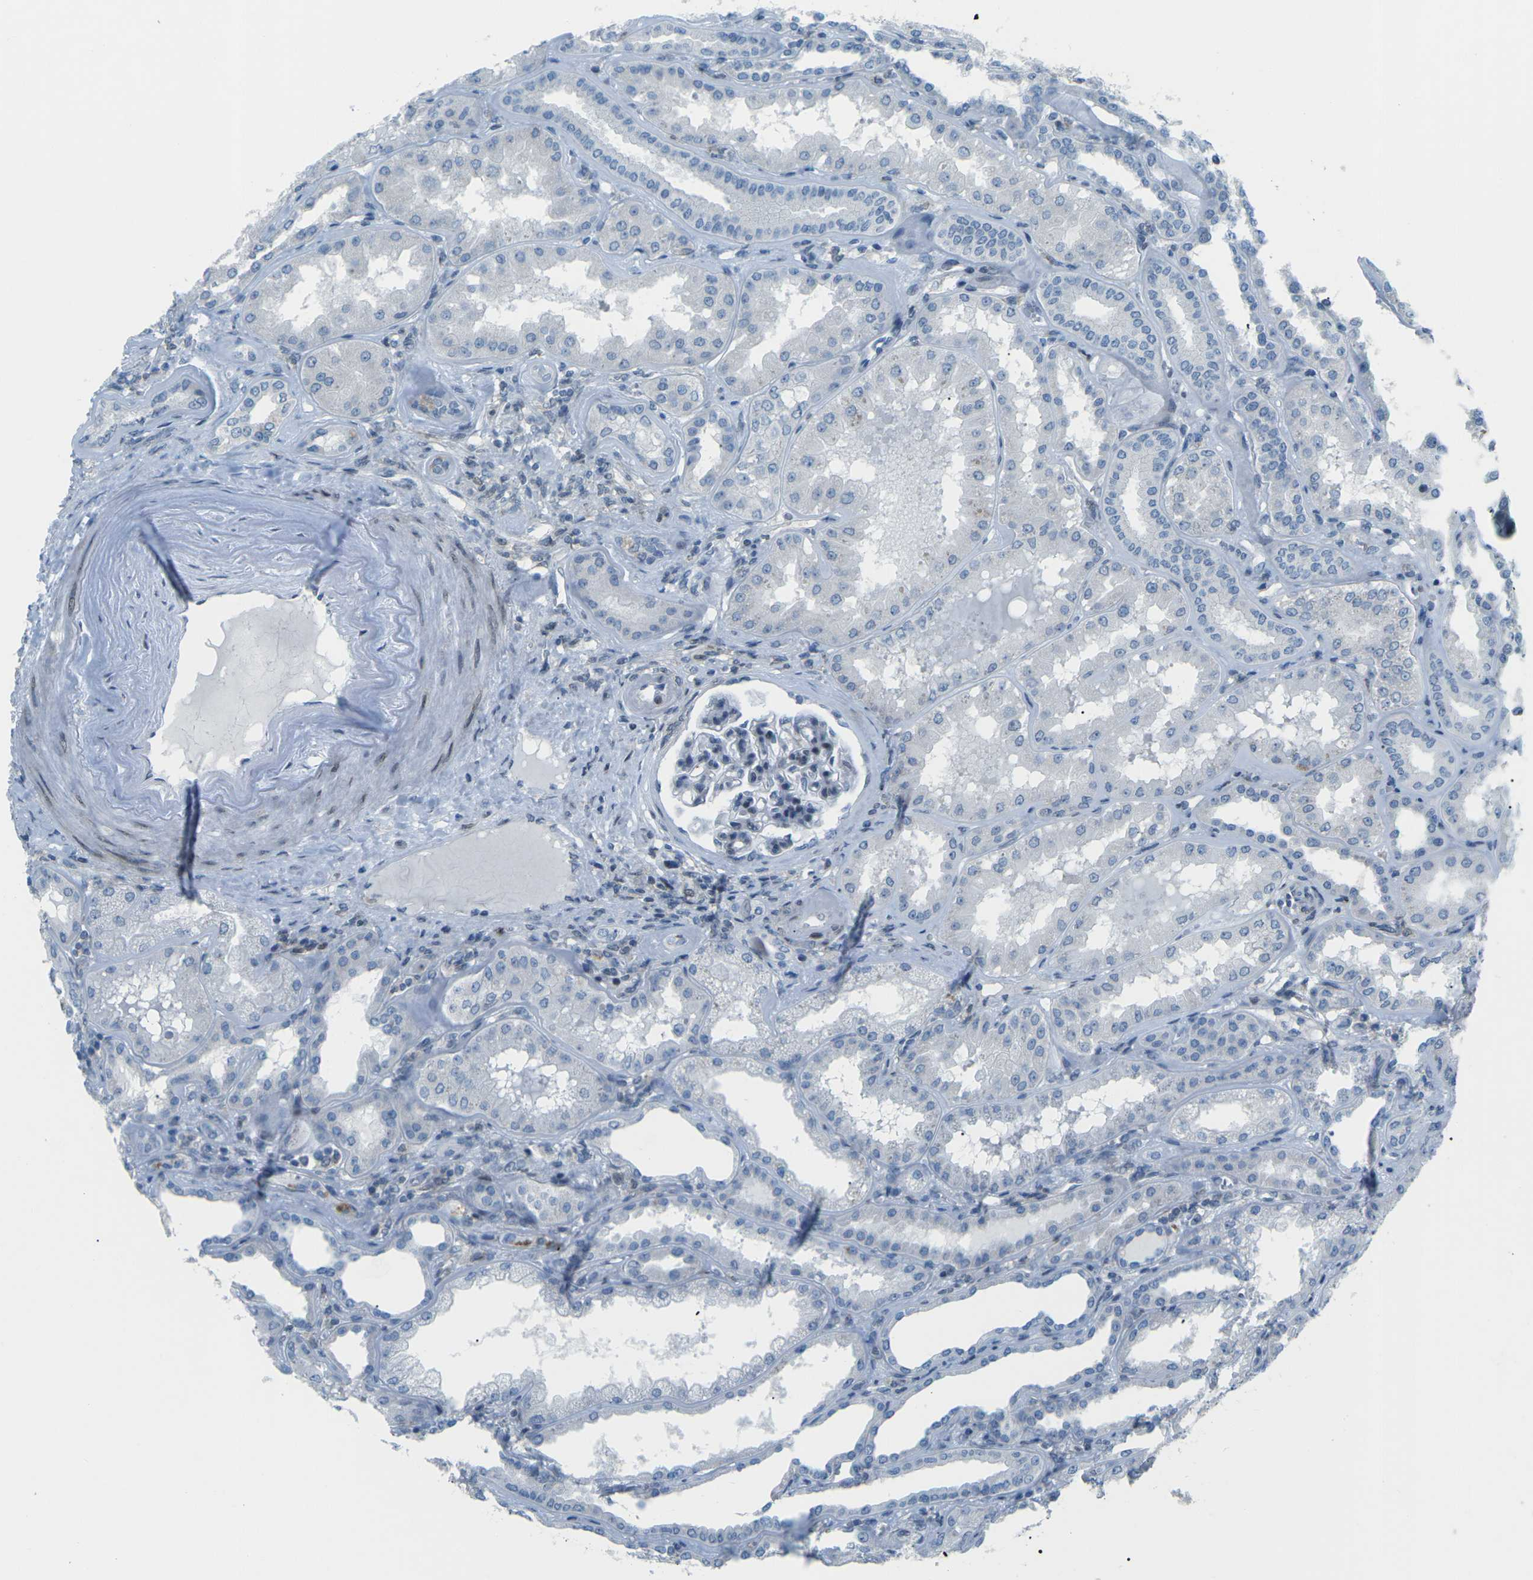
{"staining": {"intensity": "moderate", "quantity": "25%-75%", "location": "nuclear"}, "tissue": "kidney", "cell_type": "Cells in glomeruli", "image_type": "normal", "snomed": [{"axis": "morphology", "description": "Normal tissue, NOS"}, {"axis": "topography", "description": "Kidney"}], "caption": "A brown stain highlights moderate nuclear expression of a protein in cells in glomeruli of normal kidney. (Brightfield microscopy of DAB IHC at high magnification).", "gene": "MBNL1", "patient": {"sex": "female", "age": 56}}